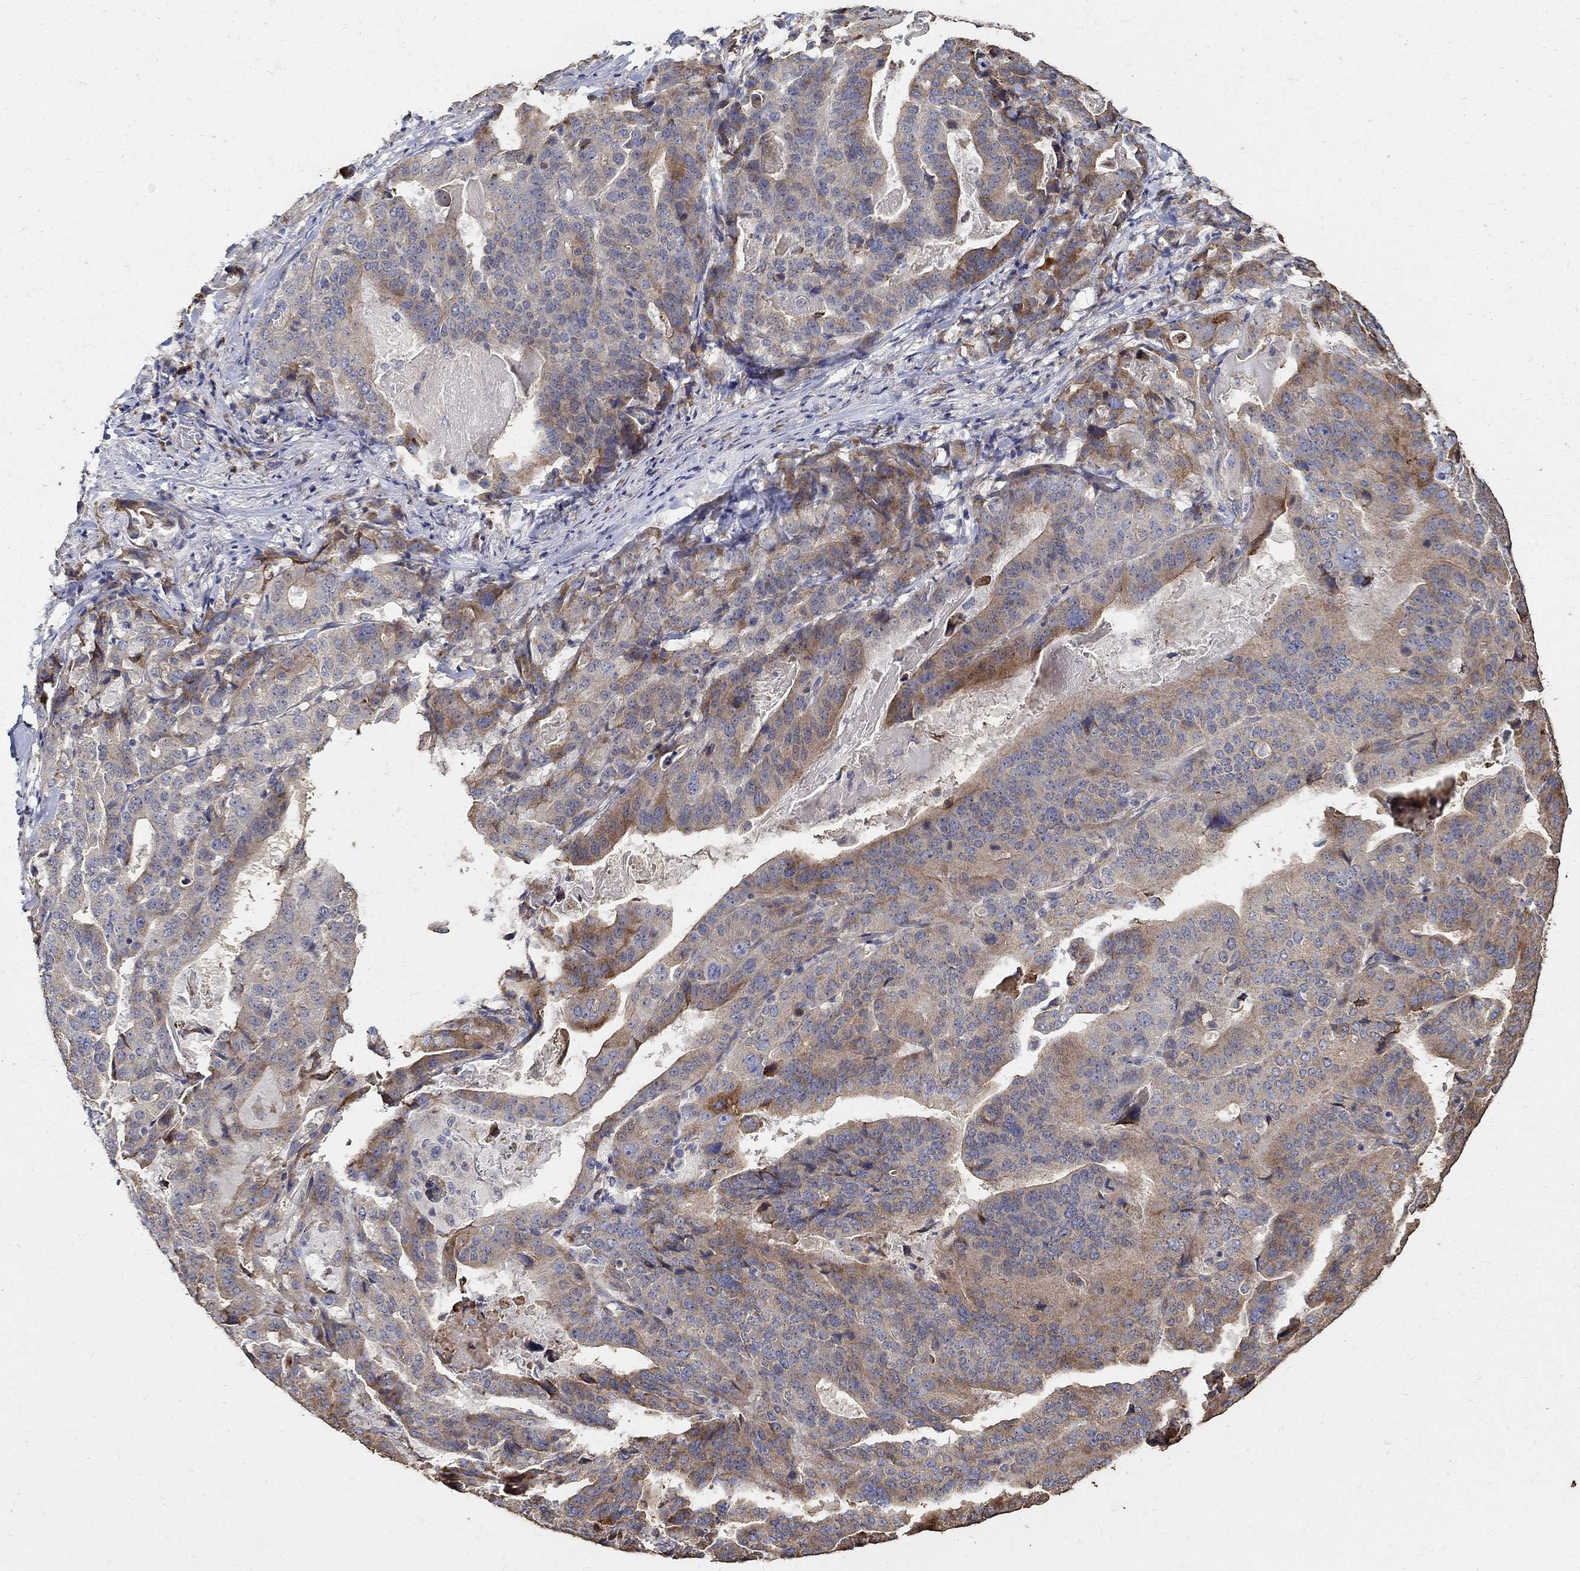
{"staining": {"intensity": "moderate", "quantity": "25%-75%", "location": "cytoplasmic/membranous"}, "tissue": "stomach cancer", "cell_type": "Tumor cells", "image_type": "cancer", "snomed": [{"axis": "morphology", "description": "Adenocarcinoma, NOS"}, {"axis": "topography", "description": "Stomach"}], "caption": "Adenocarcinoma (stomach) stained for a protein (brown) reveals moderate cytoplasmic/membranous positive expression in about 25%-75% of tumor cells.", "gene": "EMILIN3", "patient": {"sex": "male", "age": 48}}